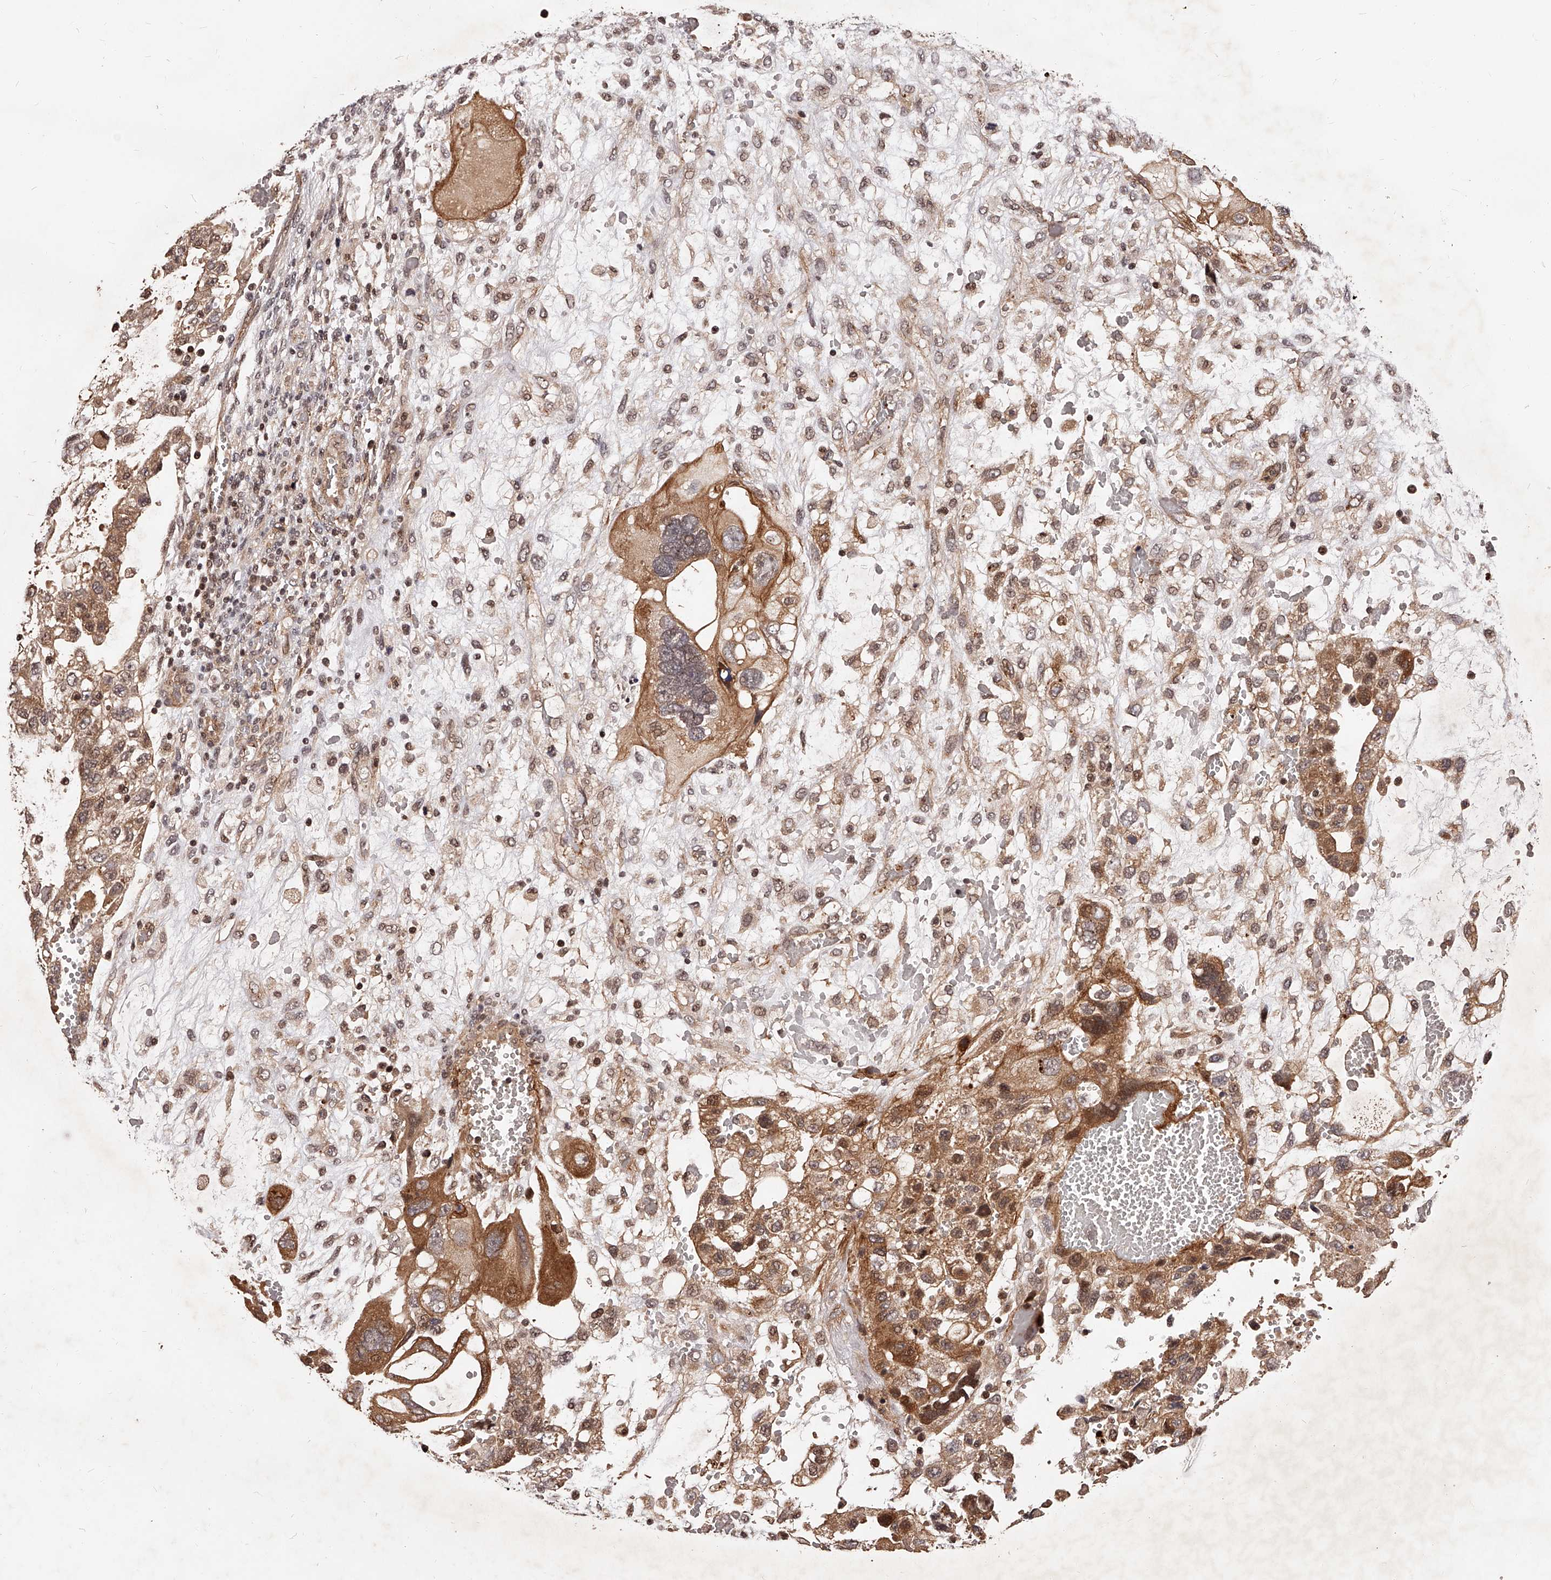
{"staining": {"intensity": "moderate", "quantity": ">75%", "location": "cytoplasmic/membranous,nuclear"}, "tissue": "testis cancer", "cell_type": "Tumor cells", "image_type": "cancer", "snomed": [{"axis": "morphology", "description": "Carcinoma, Embryonal, NOS"}, {"axis": "topography", "description": "Testis"}], "caption": "High-power microscopy captured an immunohistochemistry (IHC) histopathology image of embryonal carcinoma (testis), revealing moderate cytoplasmic/membranous and nuclear expression in about >75% of tumor cells.", "gene": "CUL7", "patient": {"sex": "male", "age": 36}}